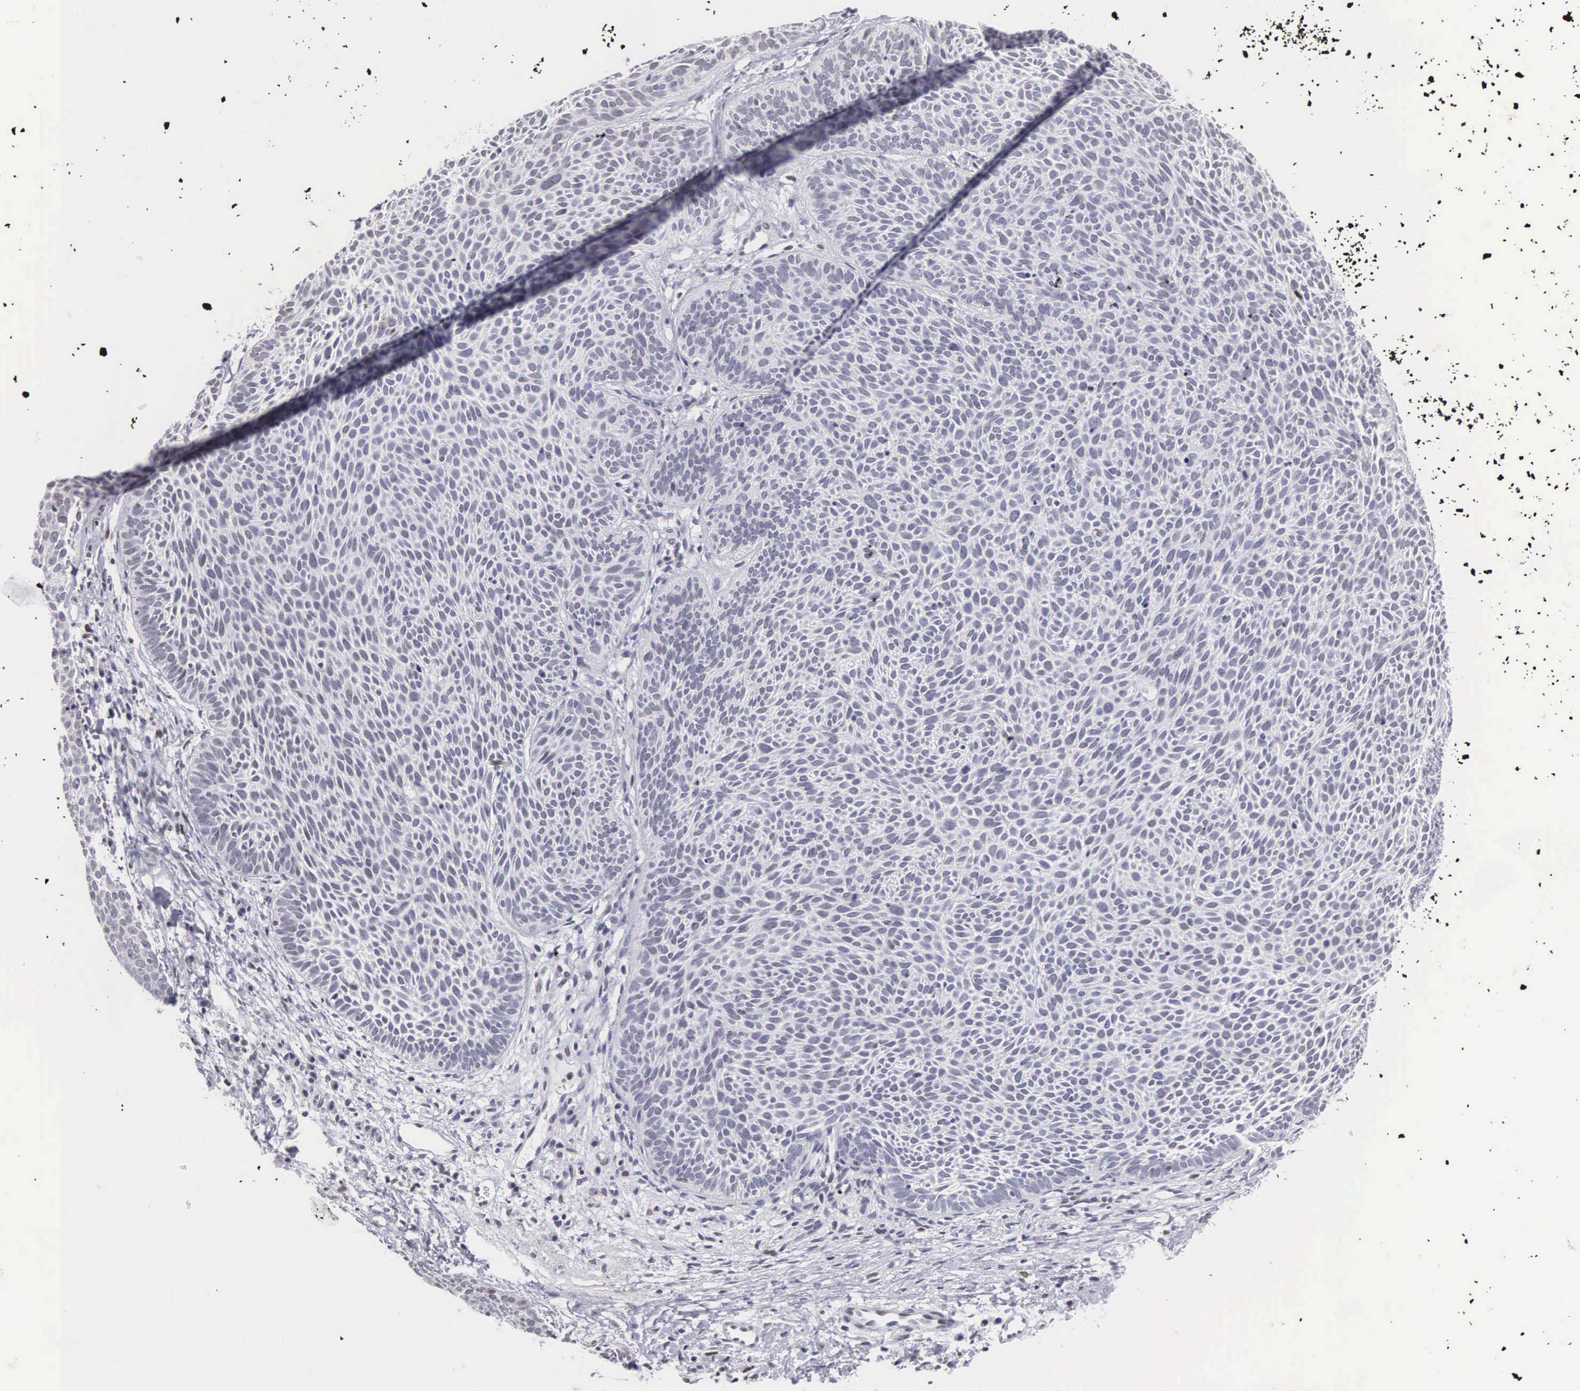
{"staining": {"intensity": "negative", "quantity": "none", "location": "none"}, "tissue": "skin cancer", "cell_type": "Tumor cells", "image_type": "cancer", "snomed": [{"axis": "morphology", "description": "Basal cell carcinoma"}, {"axis": "topography", "description": "Skin"}], "caption": "An immunohistochemistry (IHC) histopathology image of skin basal cell carcinoma is shown. There is no staining in tumor cells of skin basal cell carcinoma. (DAB (3,3'-diaminobenzidine) immunohistochemistry visualized using brightfield microscopy, high magnification).", "gene": "ETV6", "patient": {"sex": "male", "age": 84}}